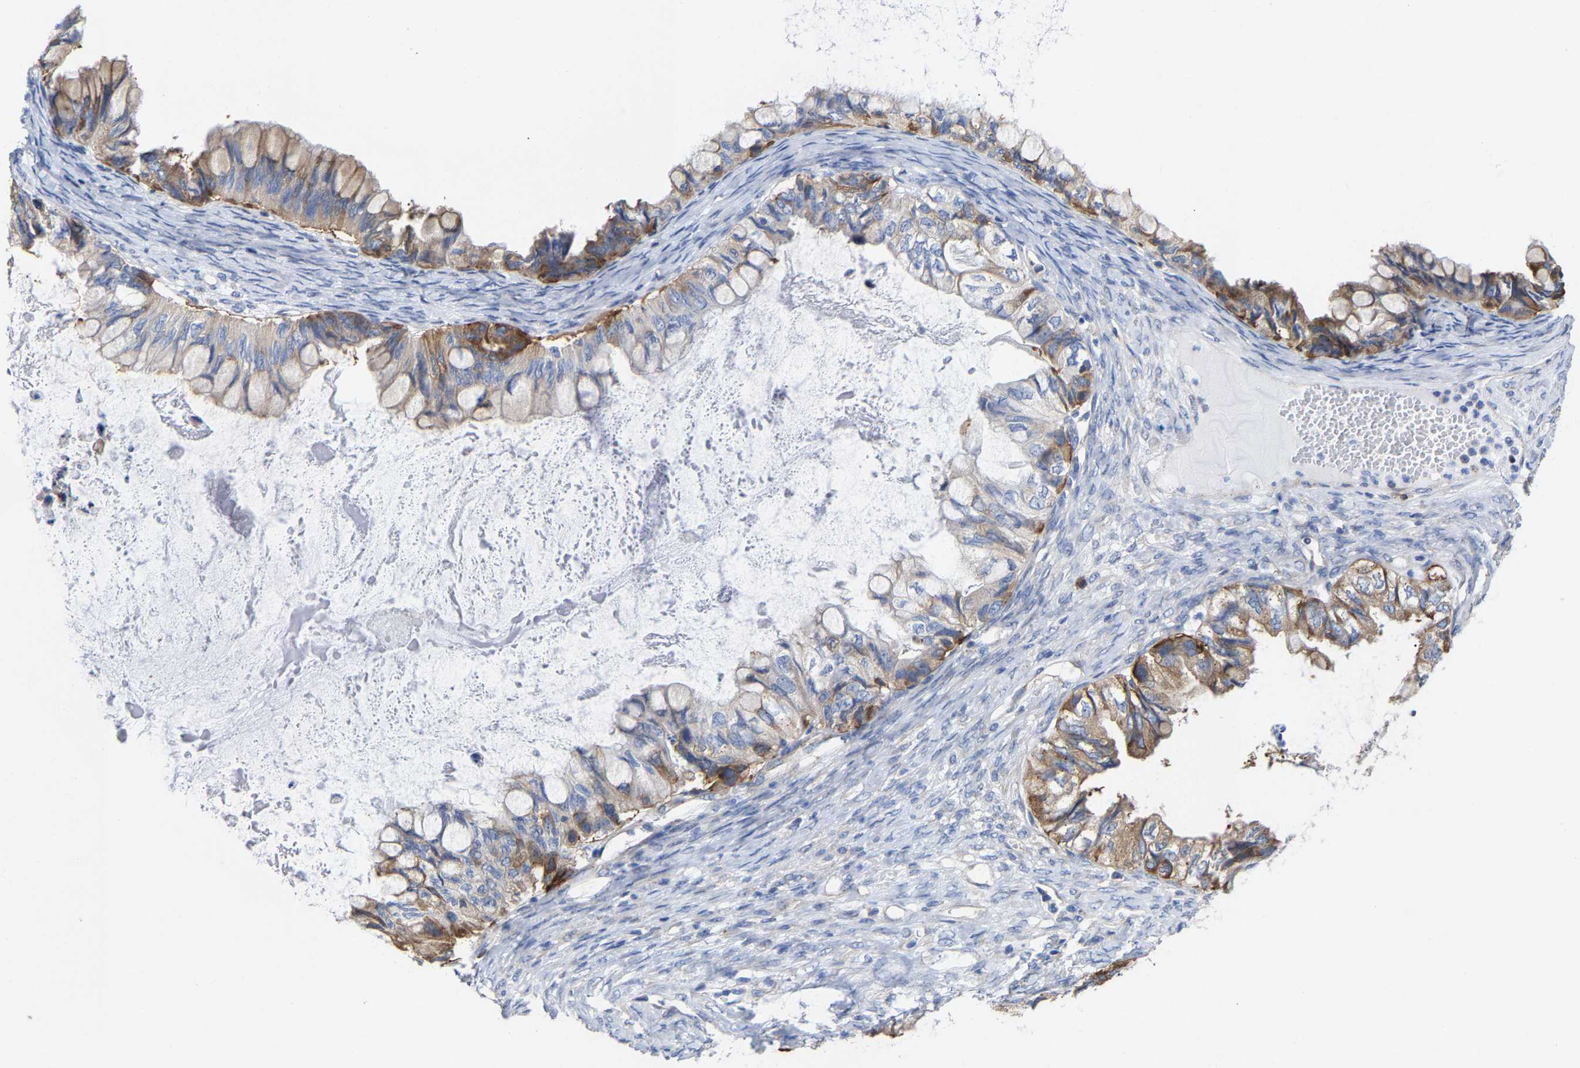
{"staining": {"intensity": "moderate", "quantity": ">75%", "location": "cytoplasmic/membranous"}, "tissue": "ovarian cancer", "cell_type": "Tumor cells", "image_type": "cancer", "snomed": [{"axis": "morphology", "description": "Cystadenocarcinoma, mucinous, NOS"}, {"axis": "topography", "description": "Ovary"}], "caption": "Protein expression analysis of human ovarian mucinous cystadenocarcinoma reveals moderate cytoplasmic/membranous staining in about >75% of tumor cells.", "gene": "PPP1R15A", "patient": {"sex": "female", "age": 80}}